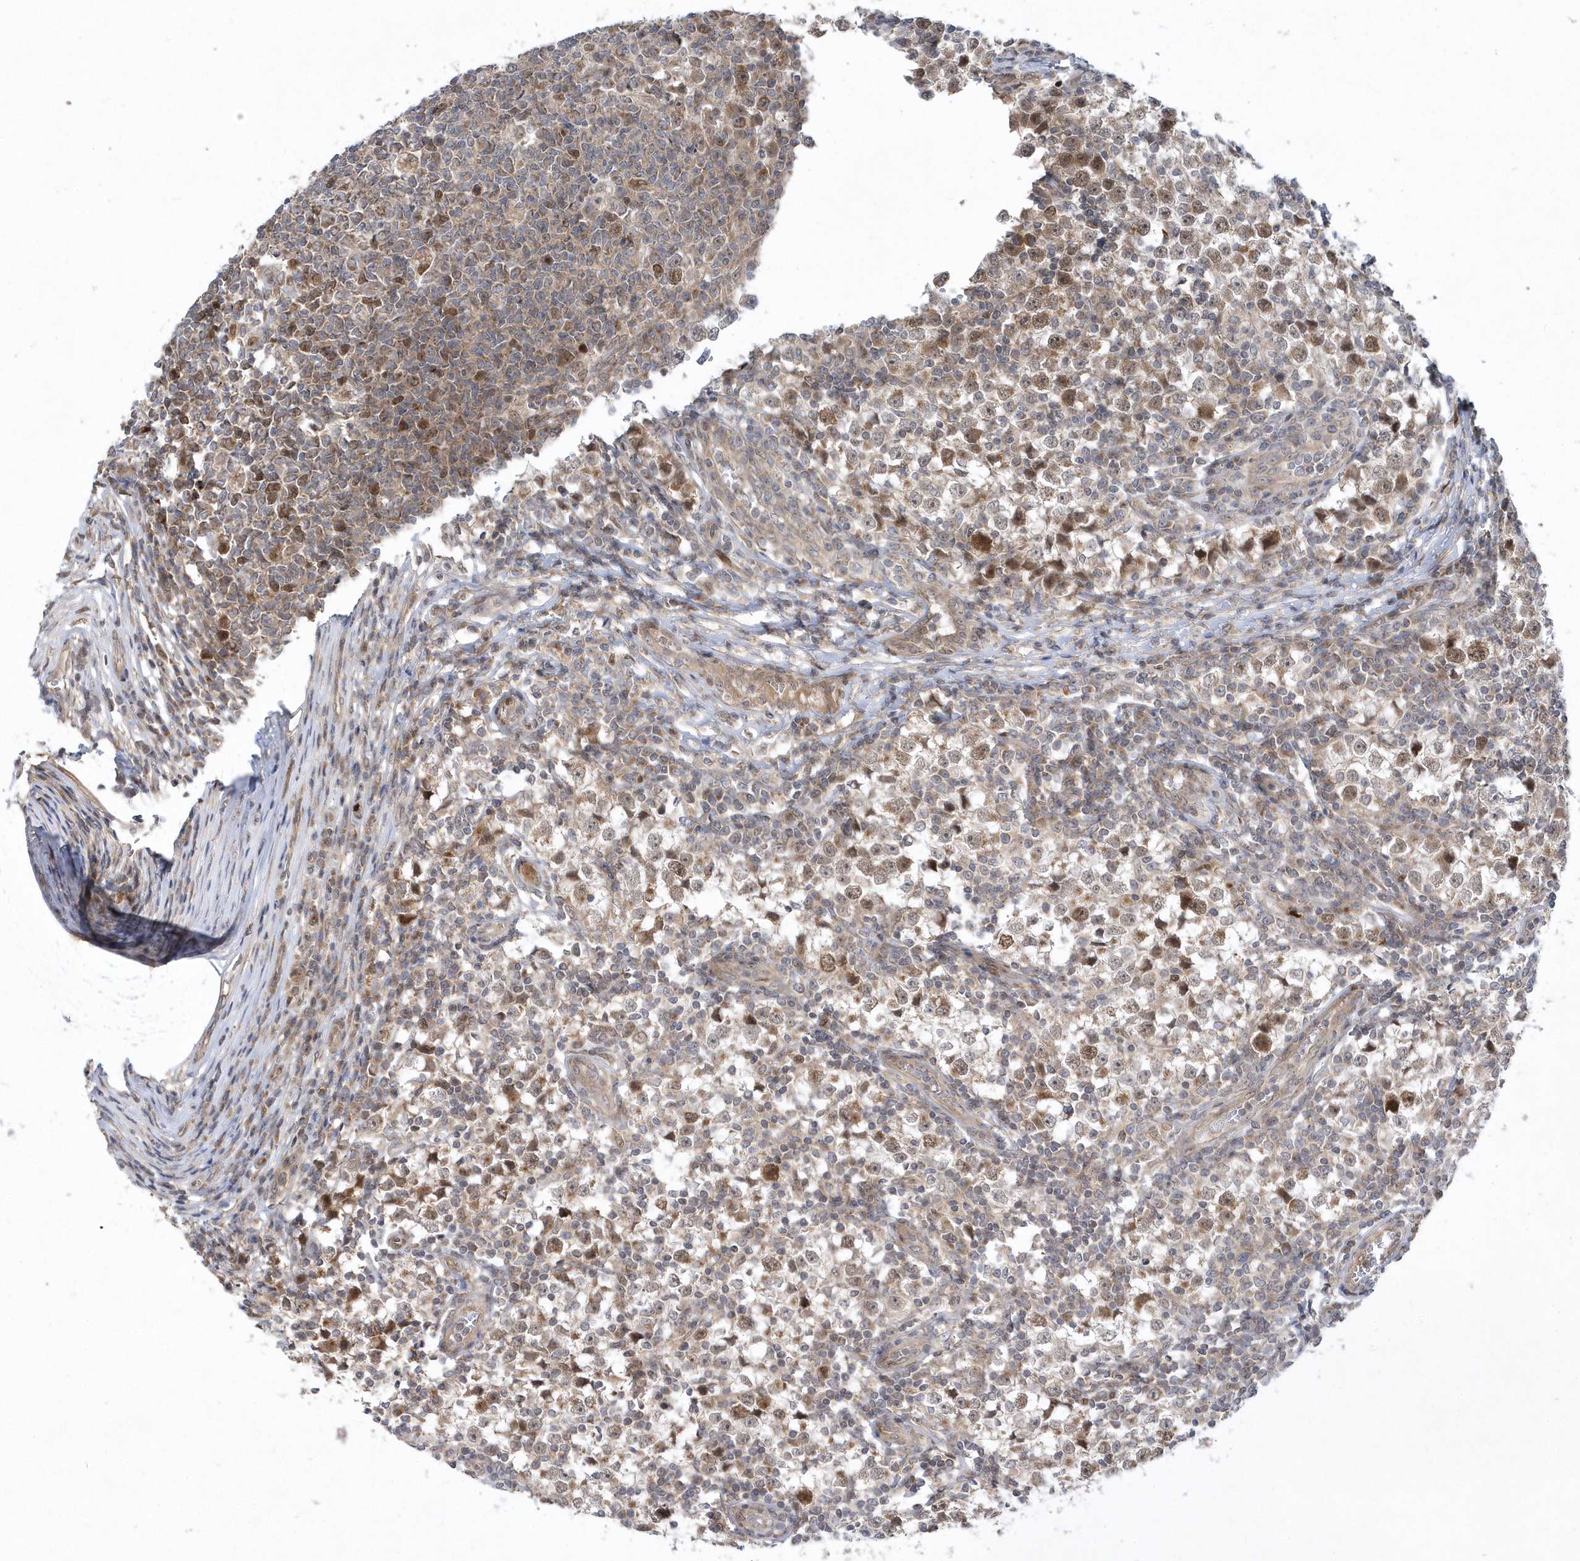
{"staining": {"intensity": "moderate", "quantity": "25%-75%", "location": "cytoplasmic/membranous,nuclear"}, "tissue": "testis cancer", "cell_type": "Tumor cells", "image_type": "cancer", "snomed": [{"axis": "morphology", "description": "Seminoma, NOS"}, {"axis": "topography", "description": "Testis"}], "caption": "Protein analysis of testis cancer tissue reveals moderate cytoplasmic/membranous and nuclear positivity in approximately 25%-75% of tumor cells. Using DAB (brown) and hematoxylin (blue) stains, captured at high magnification using brightfield microscopy.", "gene": "MXI1", "patient": {"sex": "male", "age": 65}}